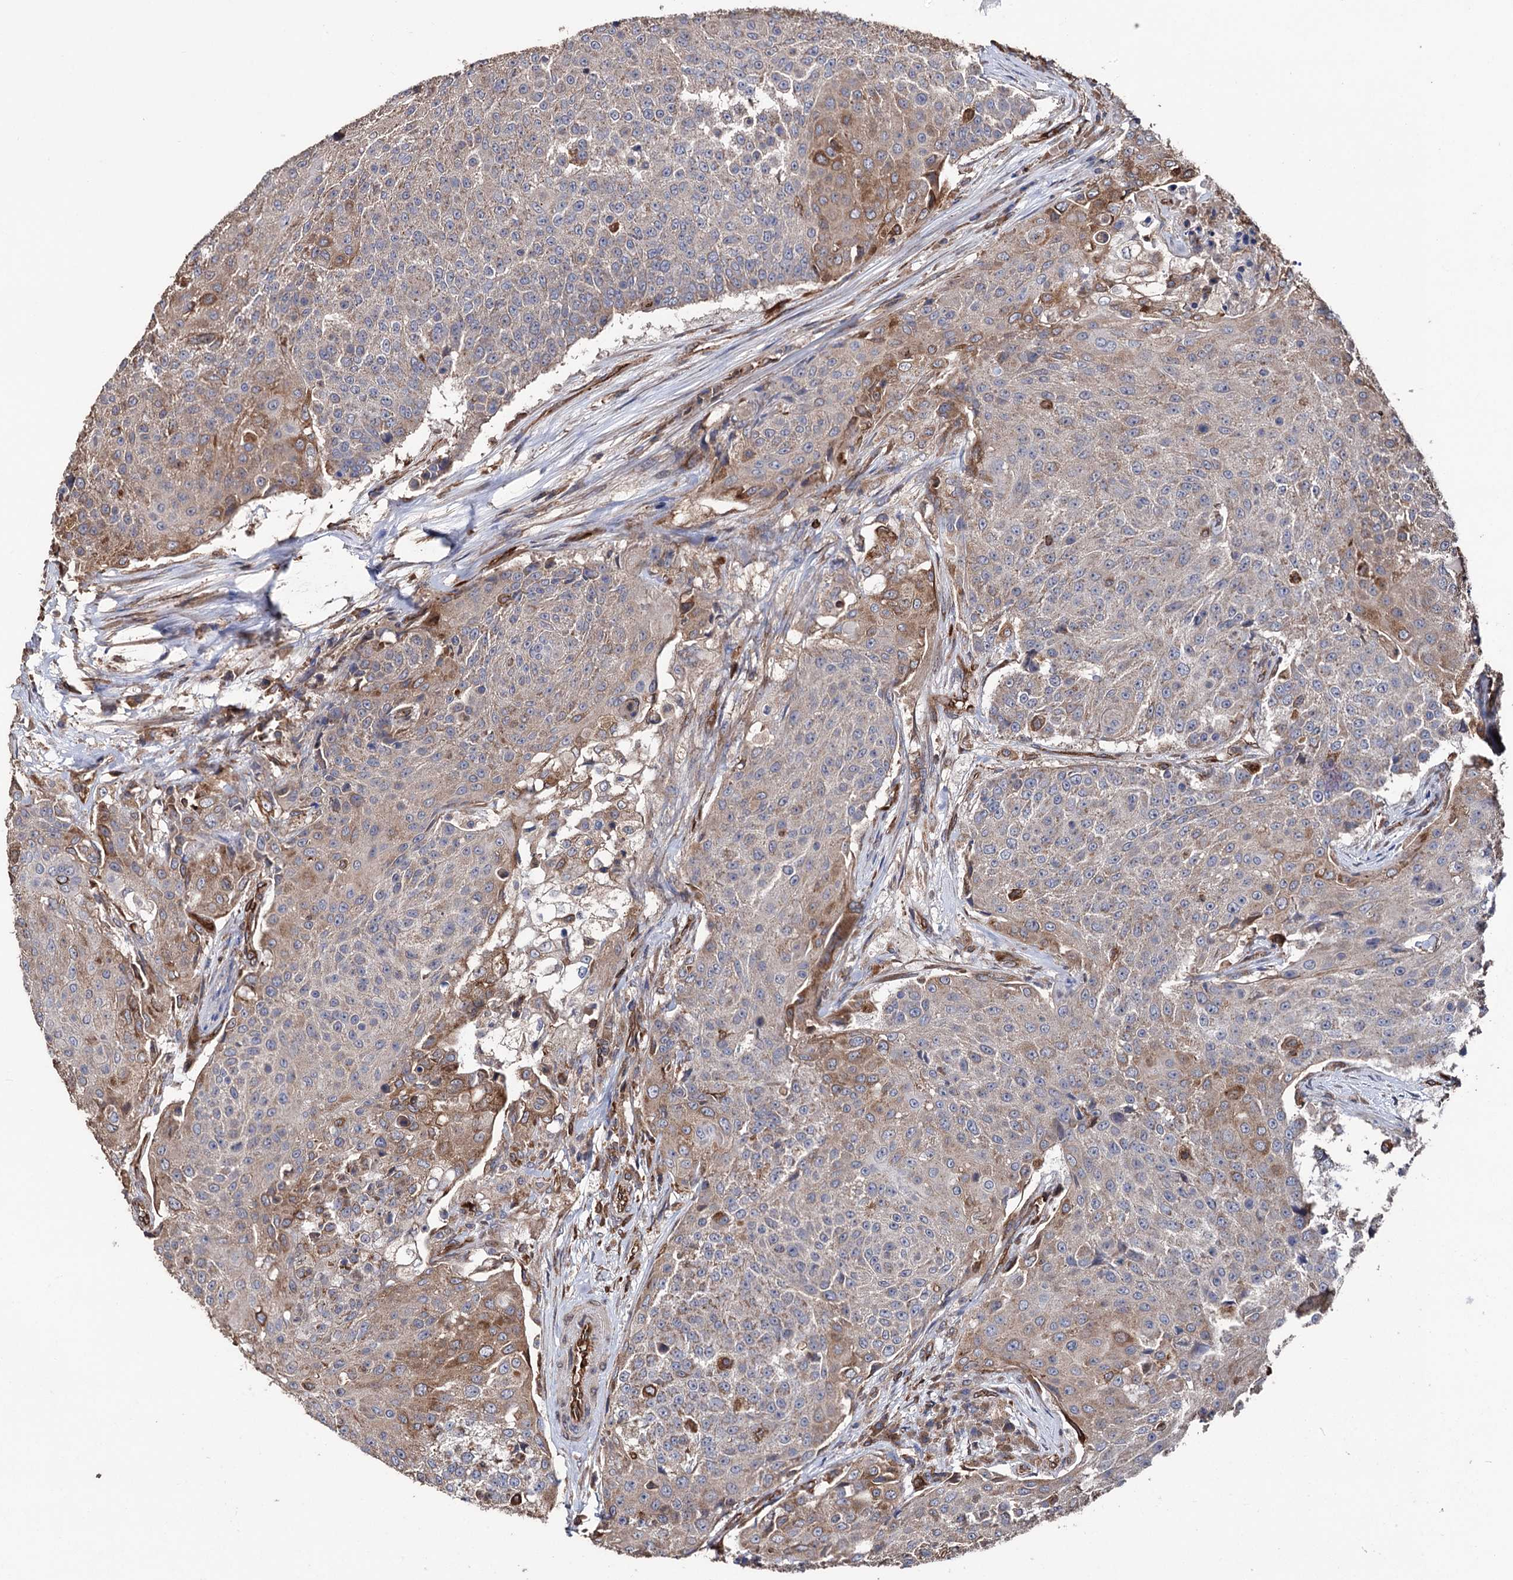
{"staining": {"intensity": "moderate", "quantity": "<25%", "location": "cytoplasmic/membranous"}, "tissue": "urothelial cancer", "cell_type": "Tumor cells", "image_type": "cancer", "snomed": [{"axis": "morphology", "description": "Urothelial carcinoma, High grade"}, {"axis": "topography", "description": "Urinary bladder"}], "caption": "This histopathology image shows immunohistochemistry staining of urothelial carcinoma (high-grade), with low moderate cytoplasmic/membranous expression in about <25% of tumor cells.", "gene": "STING1", "patient": {"sex": "female", "age": 63}}